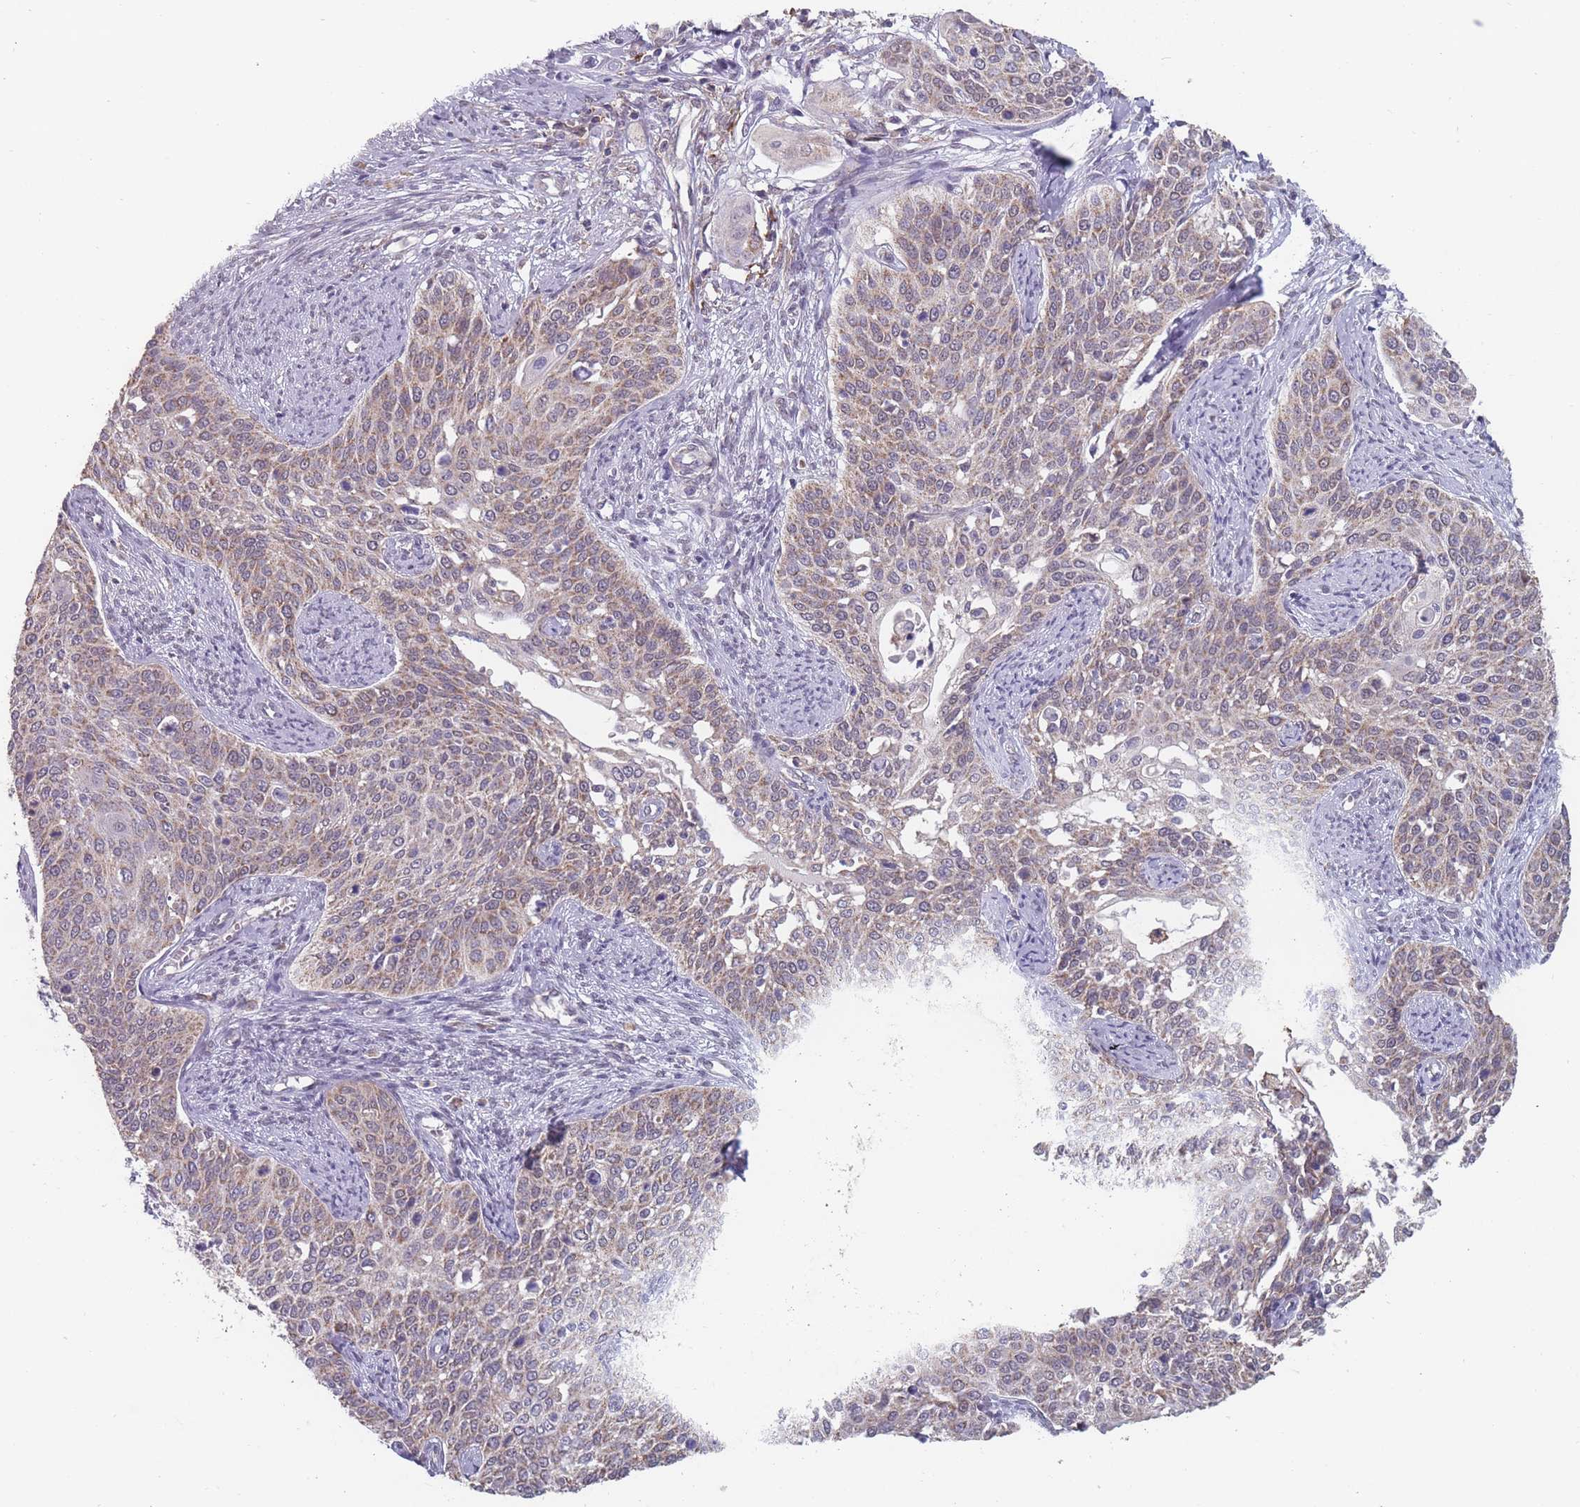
{"staining": {"intensity": "weak", "quantity": ">75%", "location": "cytoplasmic/membranous"}, "tissue": "cervical cancer", "cell_type": "Tumor cells", "image_type": "cancer", "snomed": [{"axis": "morphology", "description": "Squamous cell carcinoma, NOS"}, {"axis": "topography", "description": "Cervix"}], "caption": "Immunohistochemical staining of cervical cancer (squamous cell carcinoma) shows weak cytoplasmic/membranous protein staining in approximately >75% of tumor cells.", "gene": "PEX7", "patient": {"sex": "female", "age": 44}}